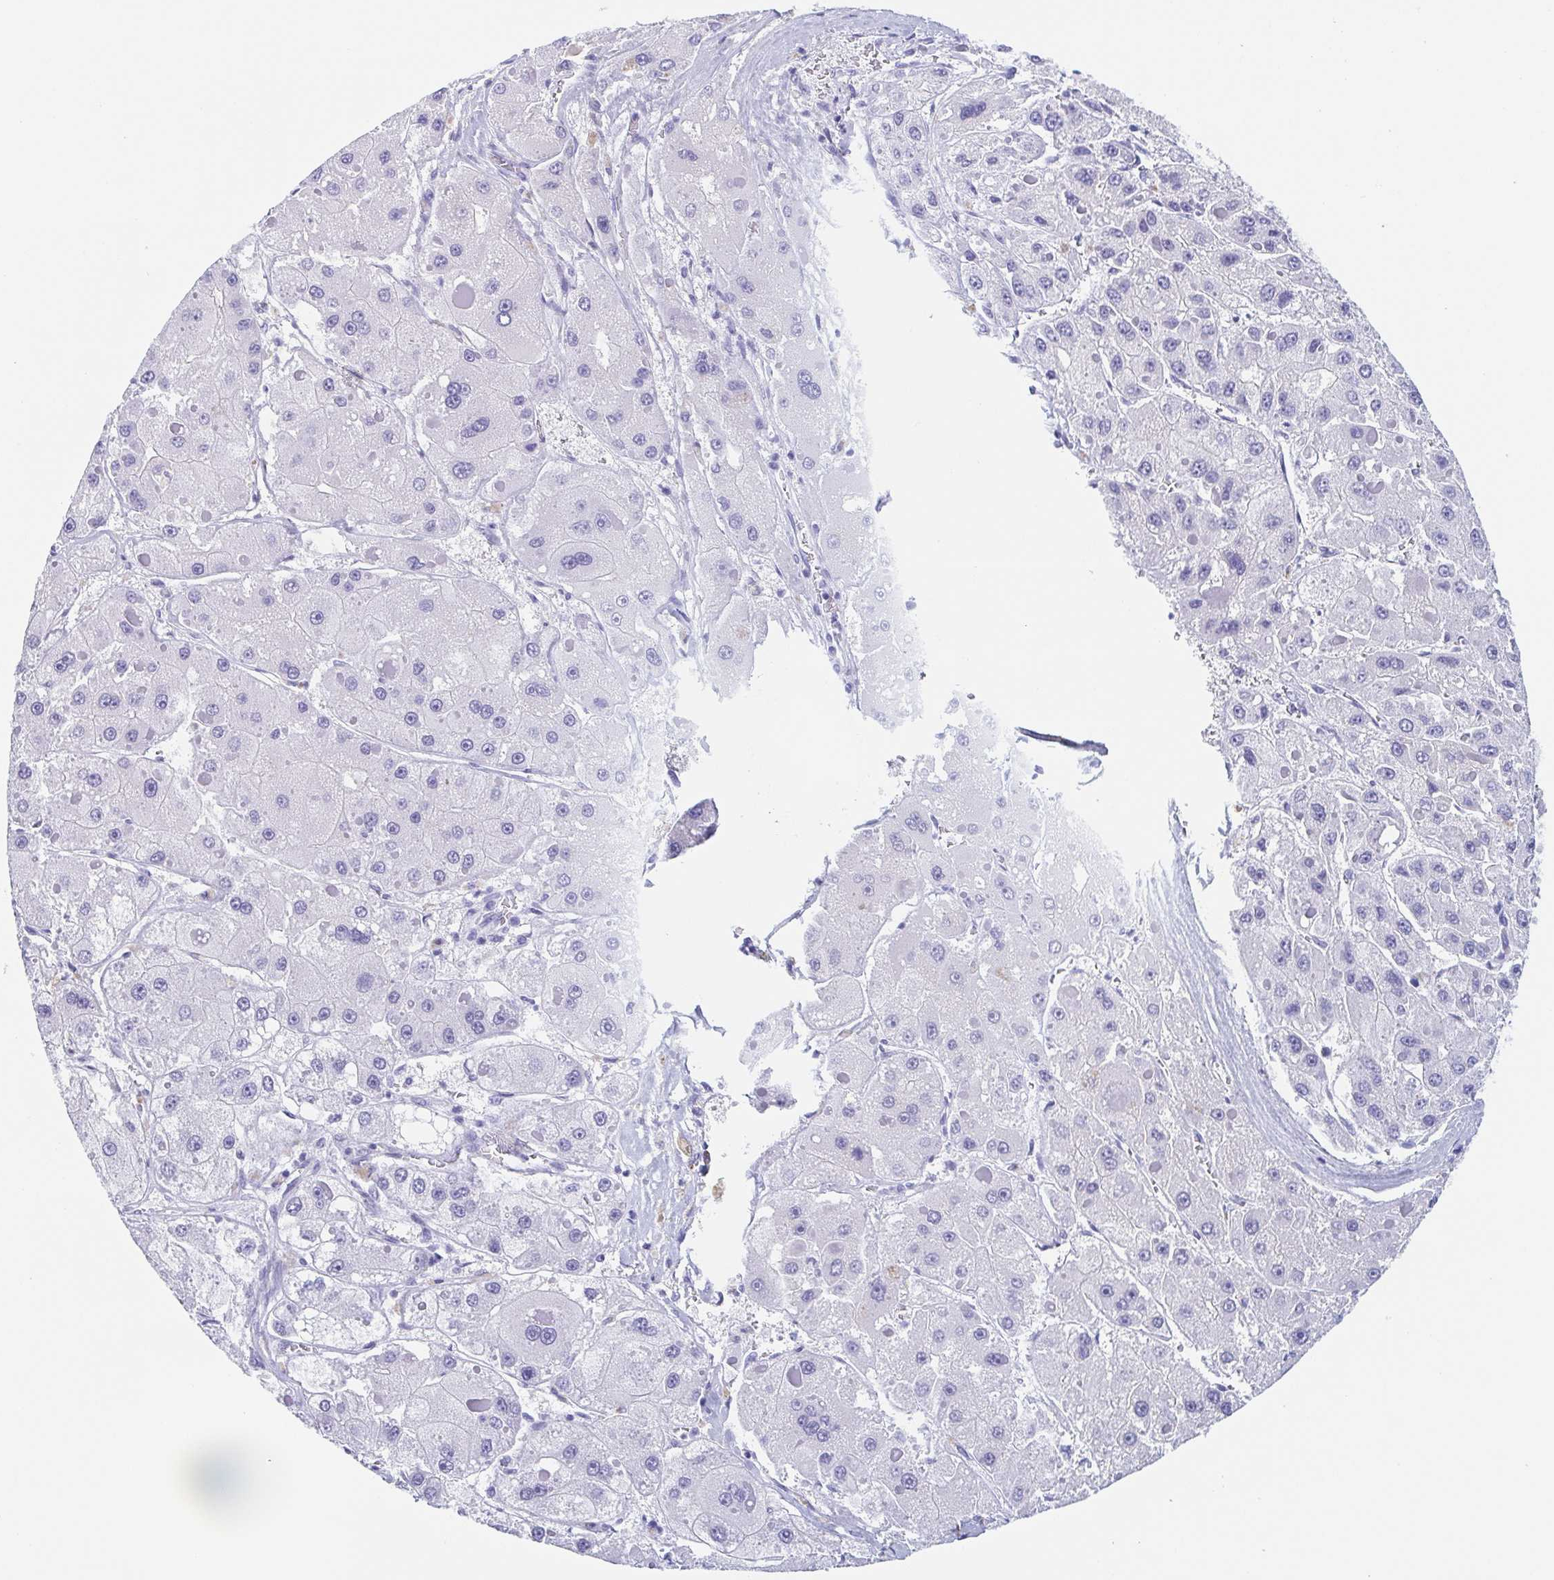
{"staining": {"intensity": "negative", "quantity": "none", "location": "none"}, "tissue": "liver cancer", "cell_type": "Tumor cells", "image_type": "cancer", "snomed": [{"axis": "morphology", "description": "Carcinoma, Hepatocellular, NOS"}, {"axis": "topography", "description": "Liver"}], "caption": "DAB (3,3'-diaminobenzidine) immunohistochemical staining of liver cancer demonstrates no significant positivity in tumor cells. The staining was performed using DAB (3,3'-diaminobenzidine) to visualize the protein expression in brown, while the nuclei were stained in blue with hematoxylin (Magnification: 20x).", "gene": "TAGLN3", "patient": {"sex": "female", "age": 73}}